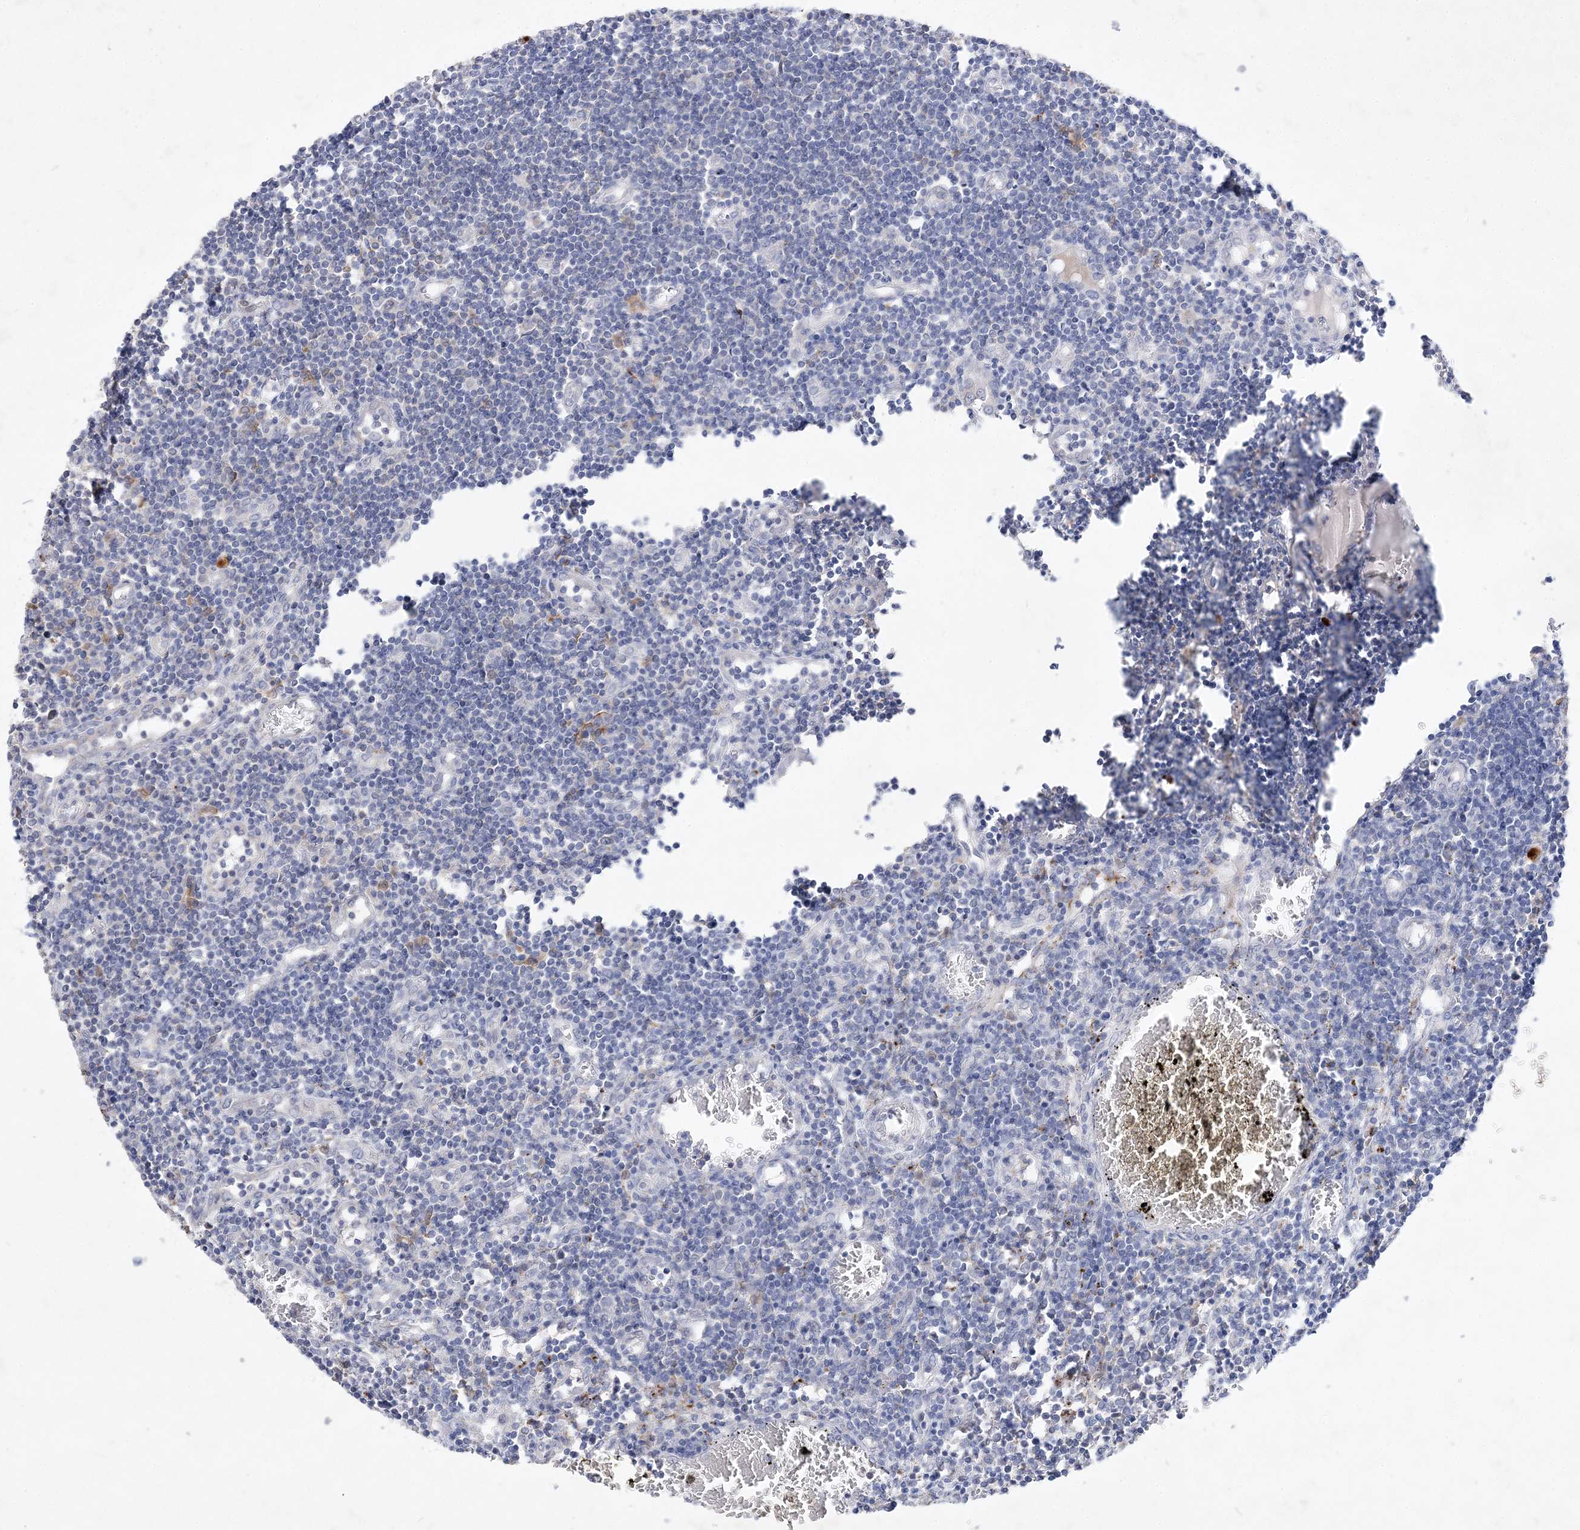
{"staining": {"intensity": "negative", "quantity": "none", "location": "none"}, "tissue": "lymph node", "cell_type": "Germinal center cells", "image_type": "normal", "snomed": [{"axis": "morphology", "description": "Normal tissue, NOS"}, {"axis": "morphology", "description": "Malignant melanoma, Metastatic site"}, {"axis": "topography", "description": "Lymph node"}], "caption": "IHC micrograph of normal human lymph node stained for a protein (brown), which displays no positivity in germinal center cells.", "gene": "CLNK", "patient": {"sex": "male", "age": 41}}